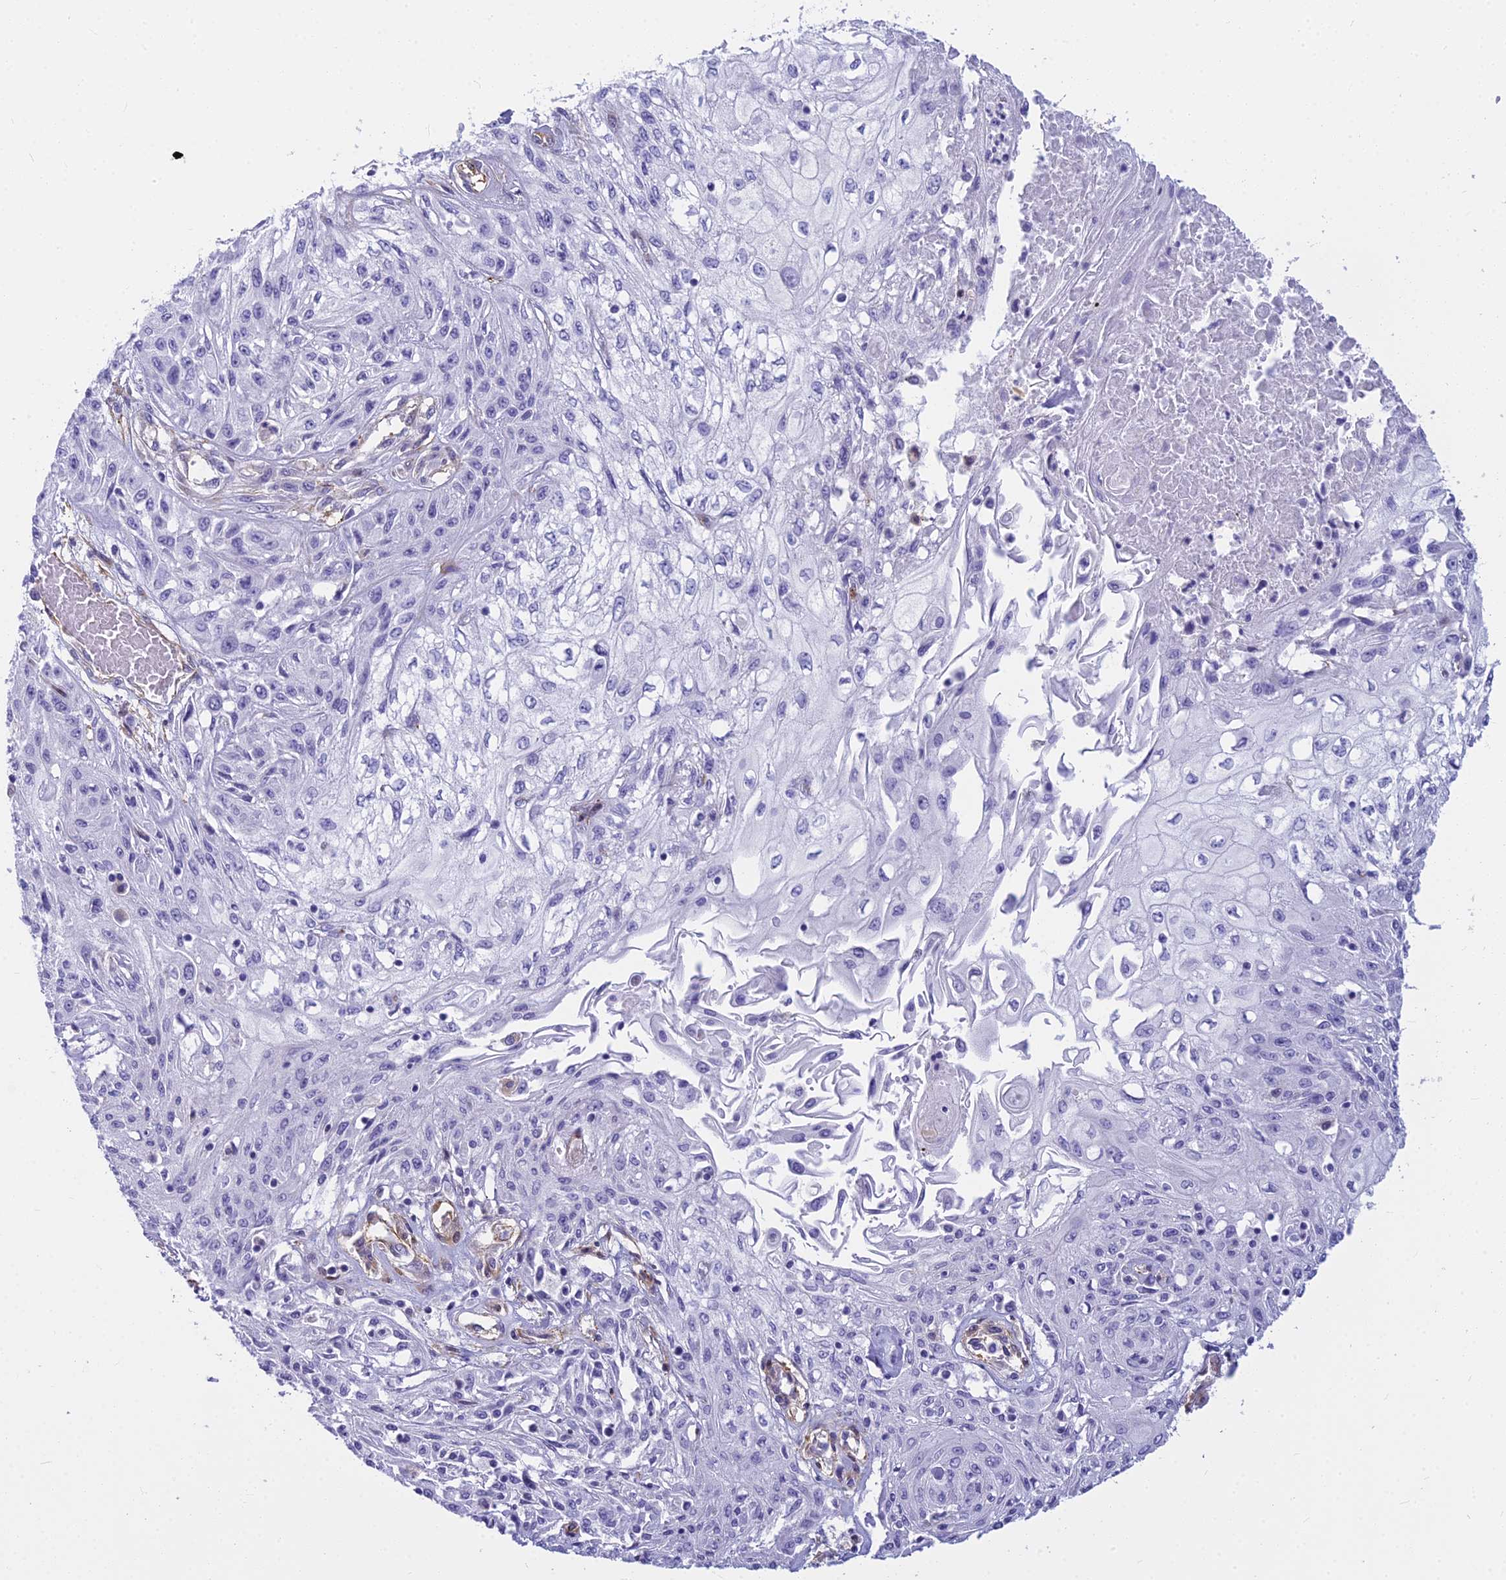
{"staining": {"intensity": "negative", "quantity": "none", "location": "none"}, "tissue": "skin cancer", "cell_type": "Tumor cells", "image_type": "cancer", "snomed": [{"axis": "morphology", "description": "Squamous cell carcinoma, NOS"}, {"axis": "morphology", "description": "Squamous cell carcinoma, metastatic, NOS"}, {"axis": "topography", "description": "Skin"}, {"axis": "topography", "description": "Lymph node"}], "caption": "There is no significant positivity in tumor cells of skin cancer (squamous cell carcinoma).", "gene": "EVI2A", "patient": {"sex": "male", "age": 75}}